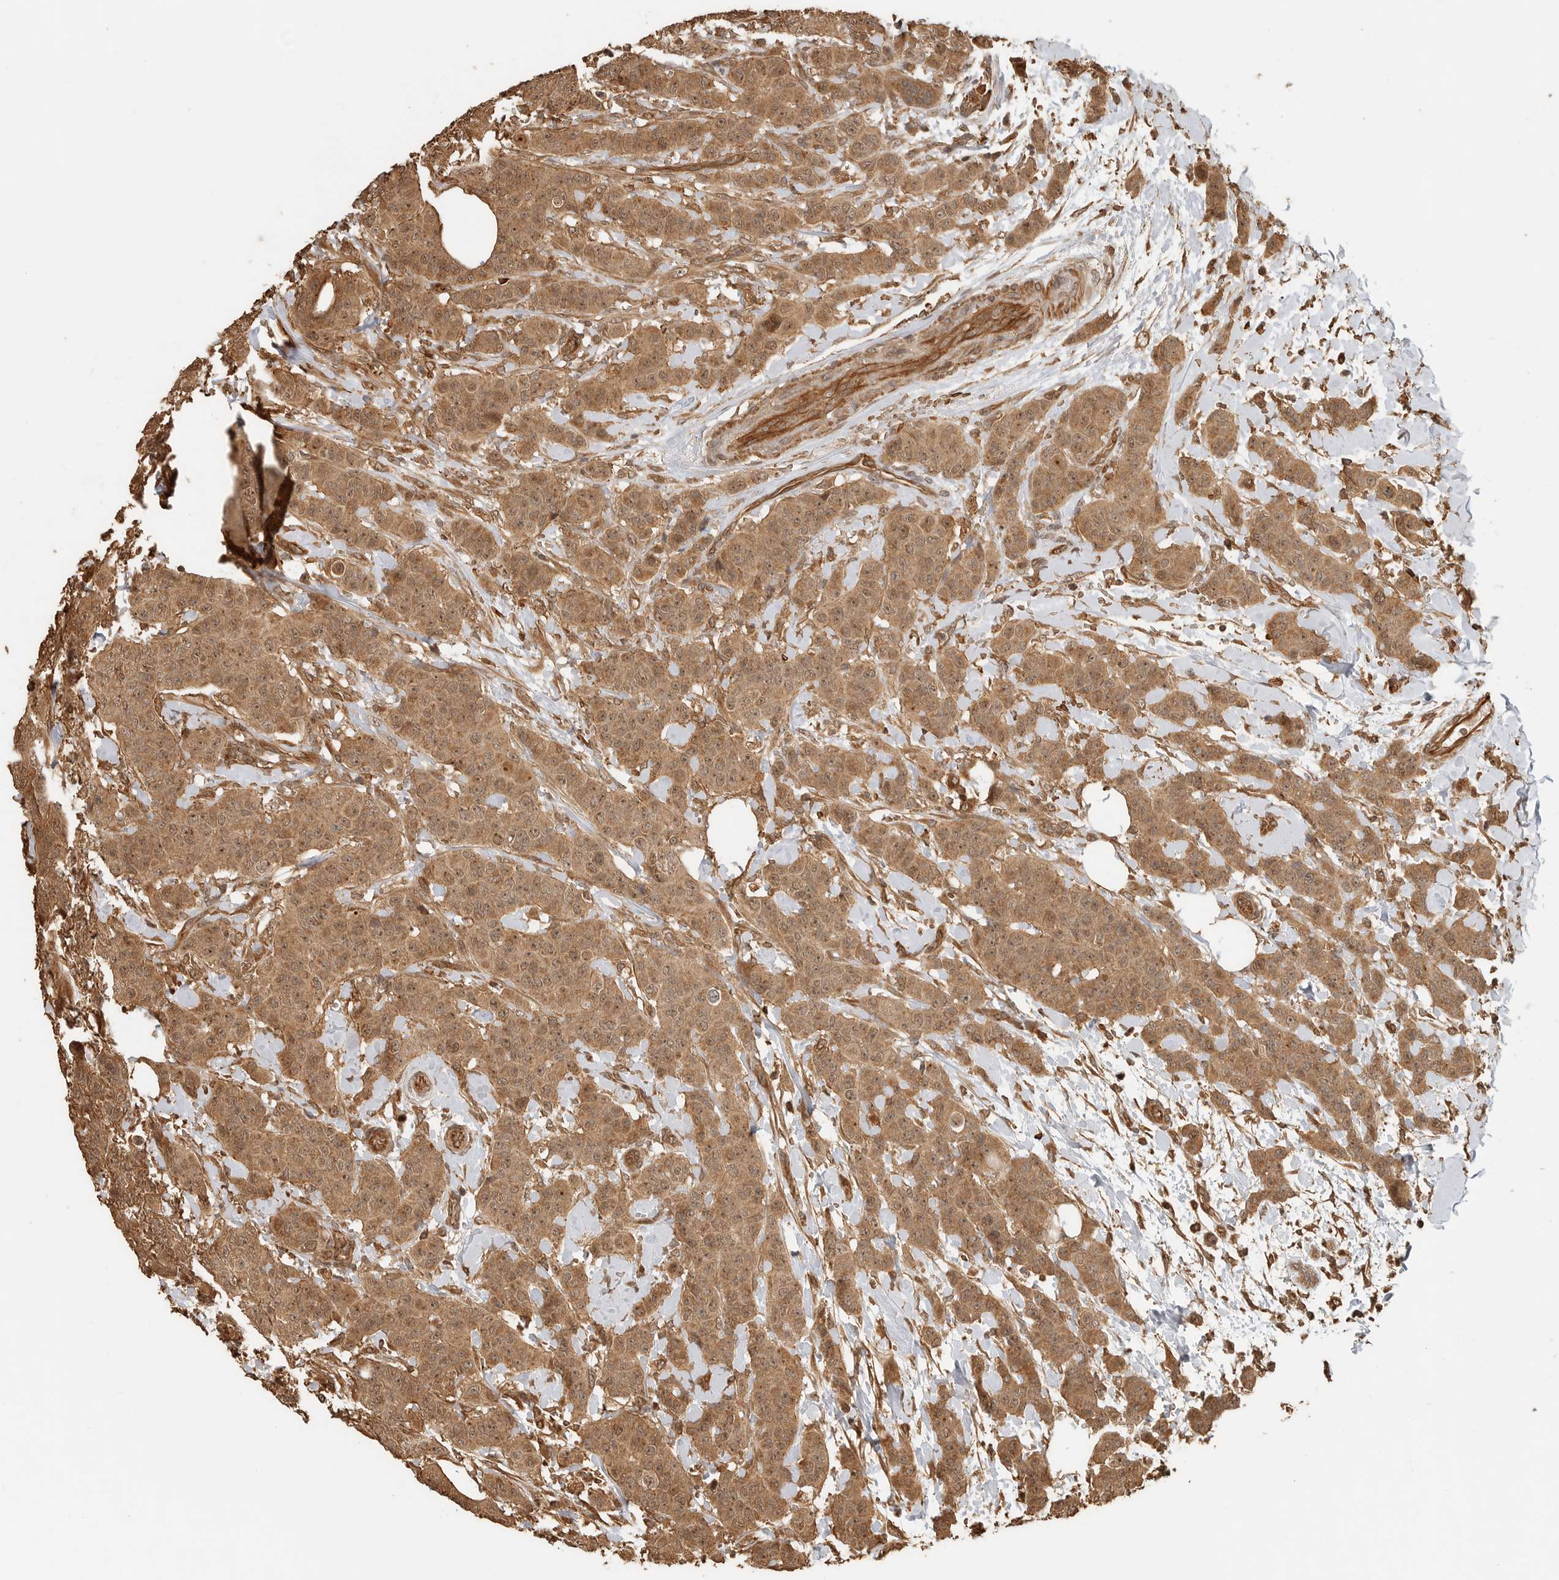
{"staining": {"intensity": "moderate", "quantity": ">75%", "location": "cytoplasmic/membranous"}, "tissue": "breast cancer", "cell_type": "Tumor cells", "image_type": "cancer", "snomed": [{"axis": "morphology", "description": "Normal tissue, NOS"}, {"axis": "morphology", "description": "Duct carcinoma"}, {"axis": "topography", "description": "Breast"}], "caption": "Moderate cytoplasmic/membranous protein staining is present in approximately >75% of tumor cells in breast infiltrating ductal carcinoma.", "gene": "OTUD6B", "patient": {"sex": "female", "age": 40}}